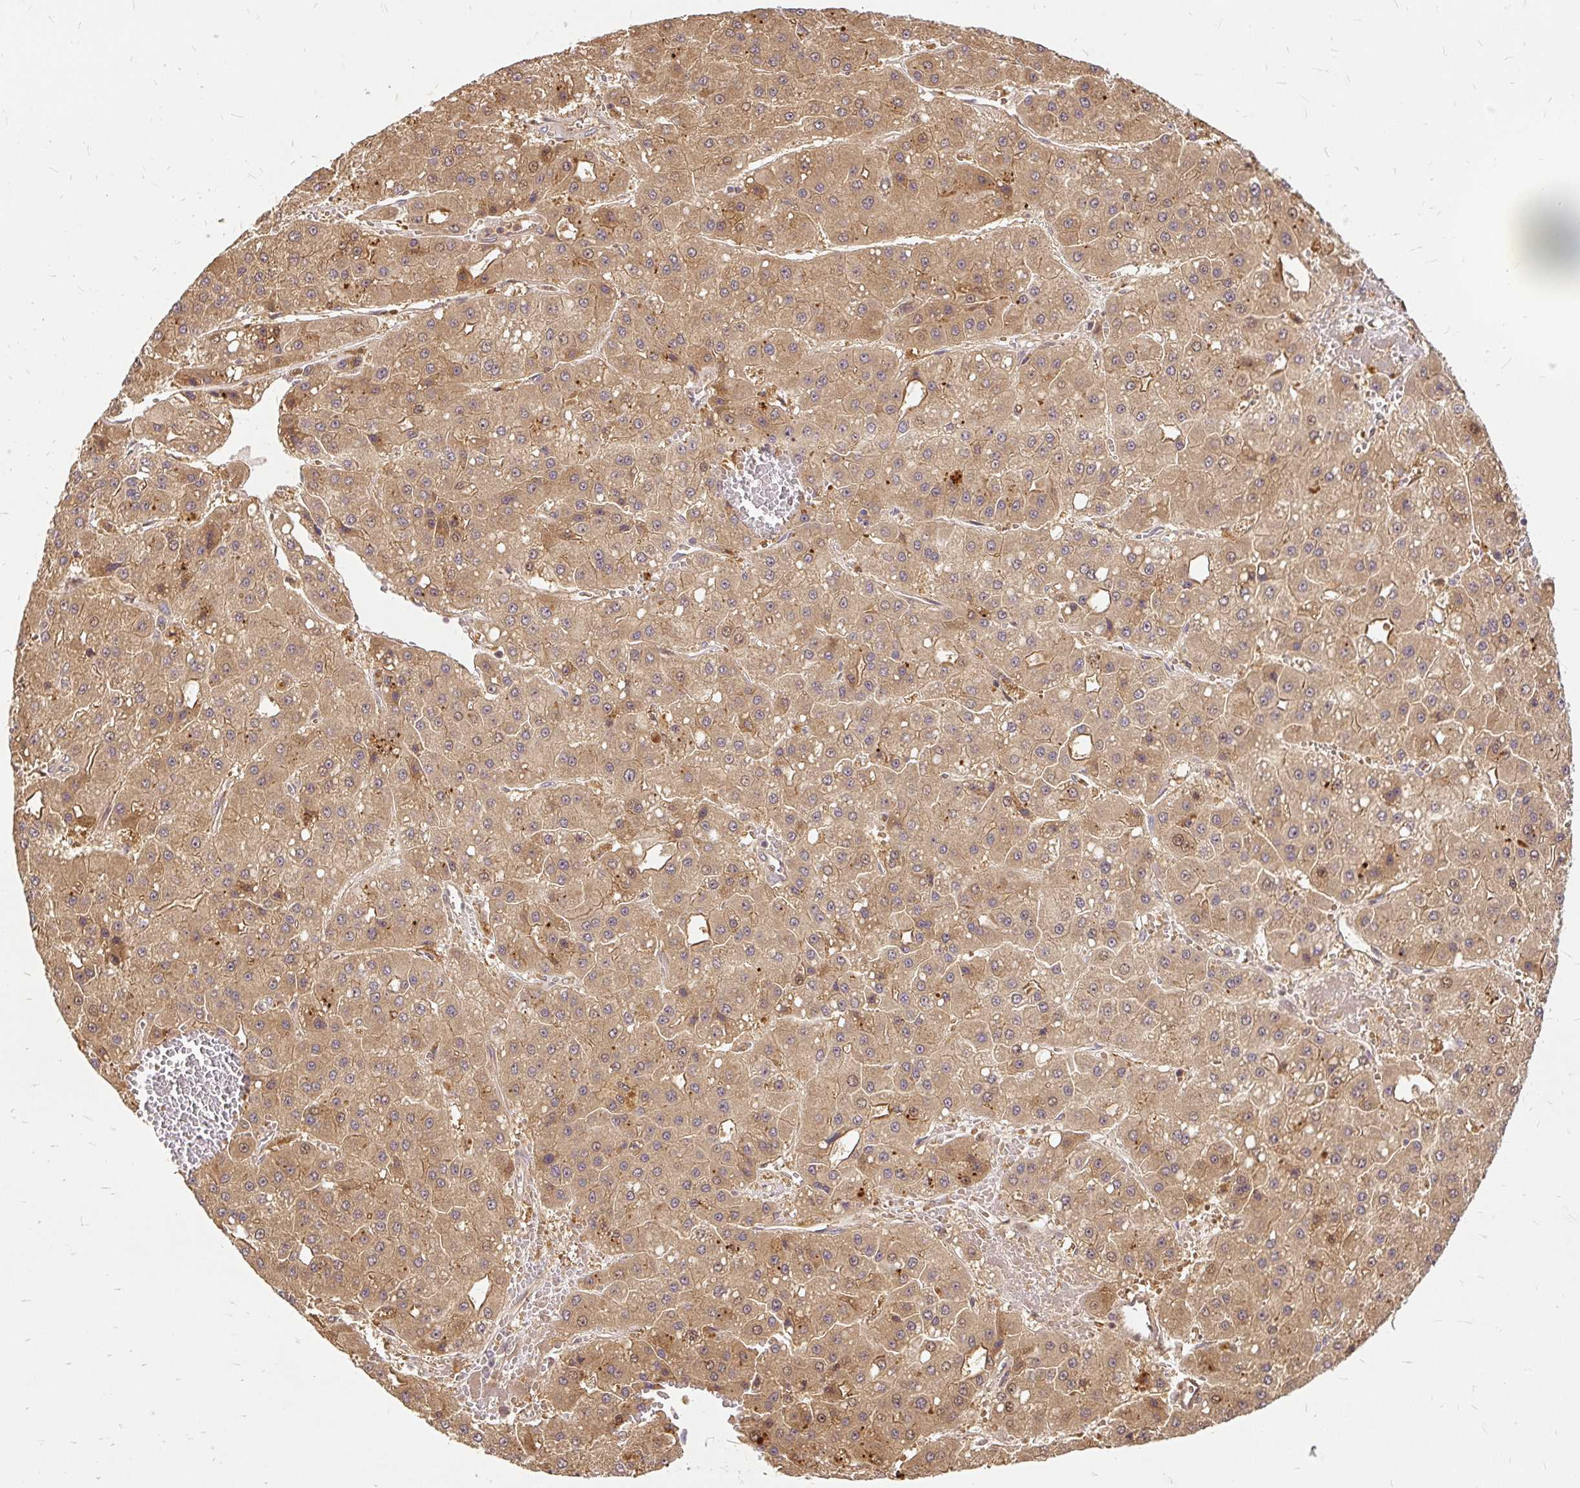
{"staining": {"intensity": "moderate", "quantity": ">75%", "location": "cytoplasmic/membranous,nuclear"}, "tissue": "liver cancer", "cell_type": "Tumor cells", "image_type": "cancer", "snomed": [{"axis": "morphology", "description": "Carcinoma, Hepatocellular, NOS"}, {"axis": "topography", "description": "Liver"}], "caption": "Hepatocellular carcinoma (liver) tissue exhibits moderate cytoplasmic/membranous and nuclear positivity in approximately >75% of tumor cells", "gene": "AP5S1", "patient": {"sex": "male", "age": 47}}